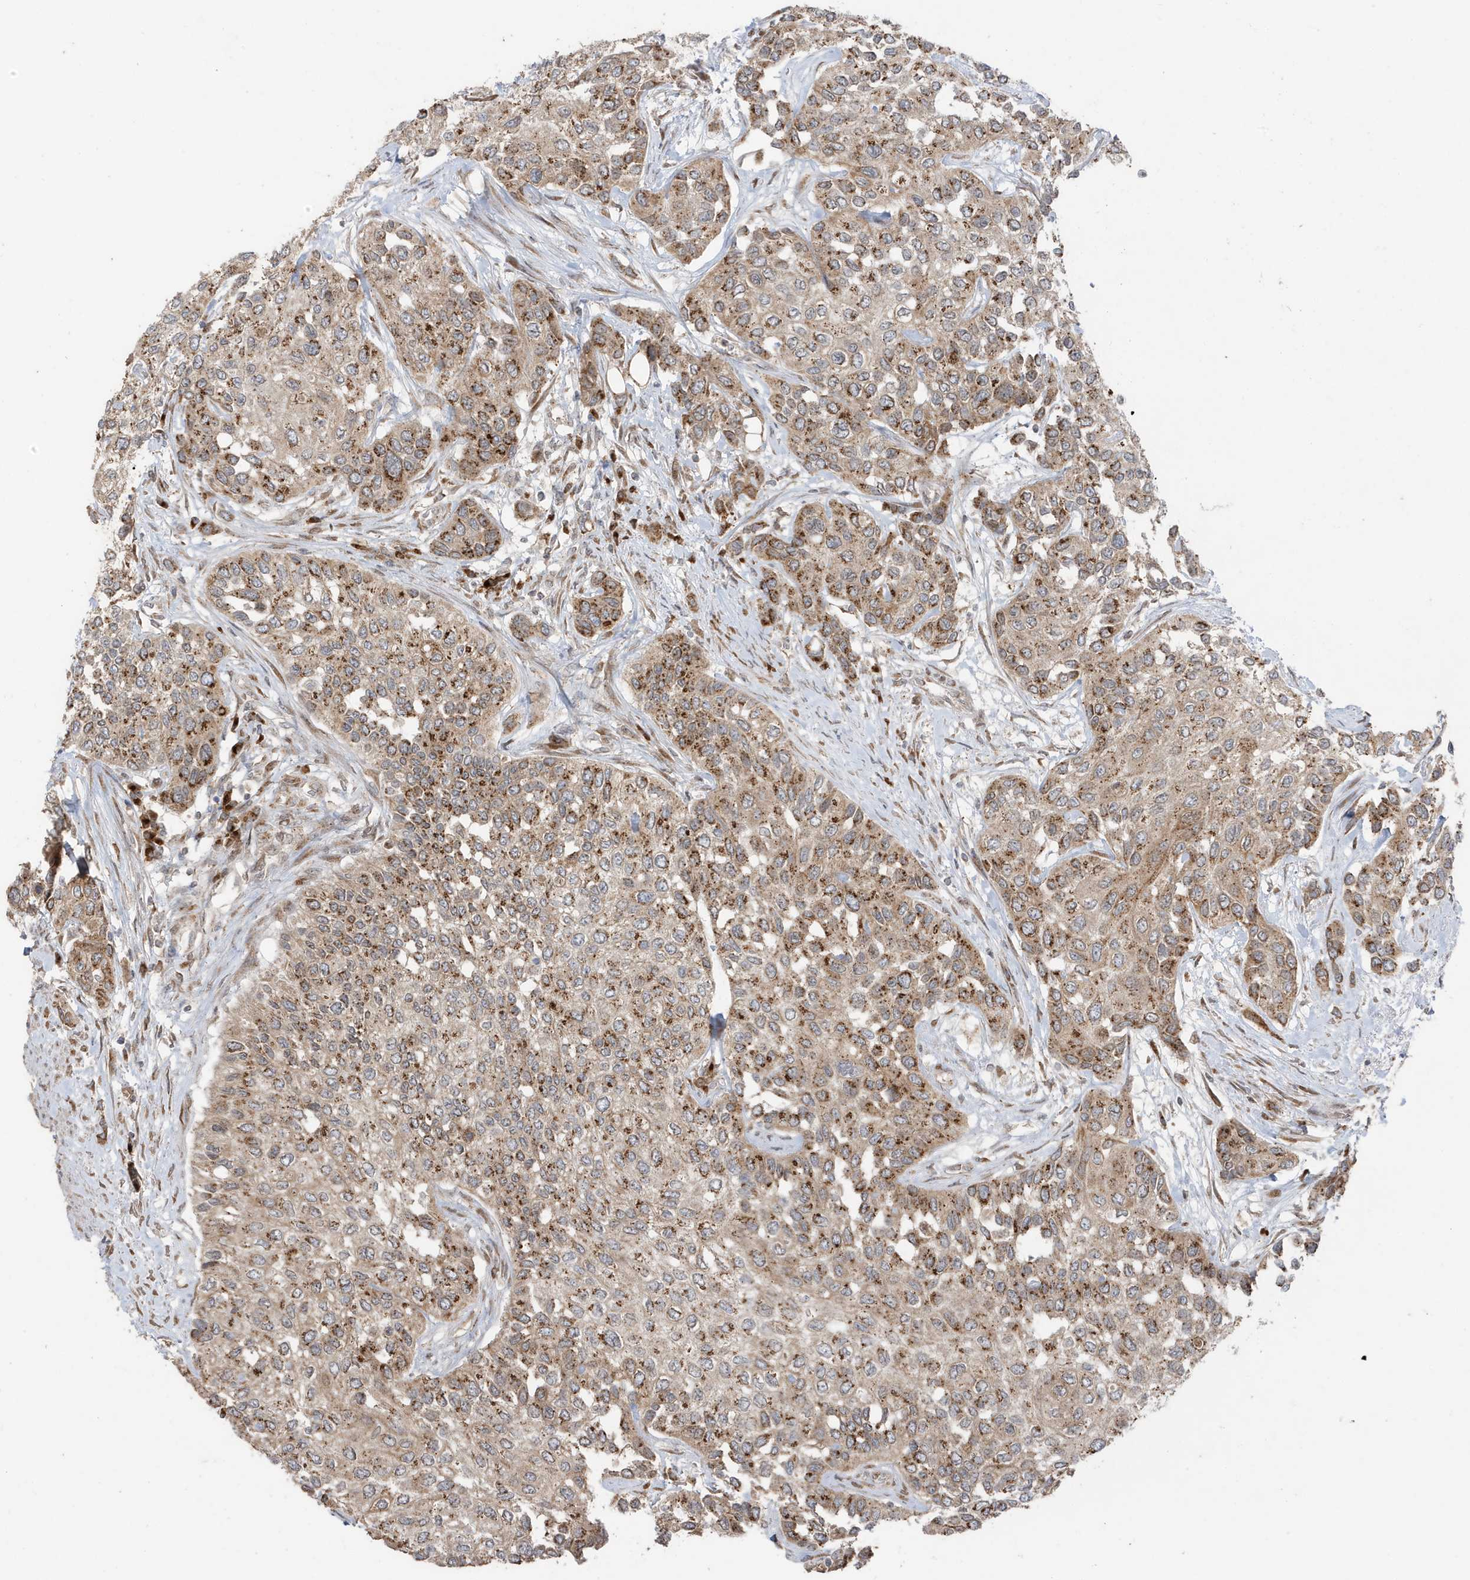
{"staining": {"intensity": "moderate", "quantity": ">75%", "location": "cytoplasmic/membranous"}, "tissue": "urothelial cancer", "cell_type": "Tumor cells", "image_type": "cancer", "snomed": [{"axis": "morphology", "description": "Normal tissue, NOS"}, {"axis": "morphology", "description": "Urothelial carcinoma, High grade"}, {"axis": "topography", "description": "Vascular tissue"}, {"axis": "topography", "description": "Urinary bladder"}], "caption": "Tumor cells demonstrate medium levels of moderate cytoplasmic/membranous staining in about >75% of cells in high-grade urothelial carcinoma.", "gene": "RER1", "patient": {"sex": "female", "age": 56}}